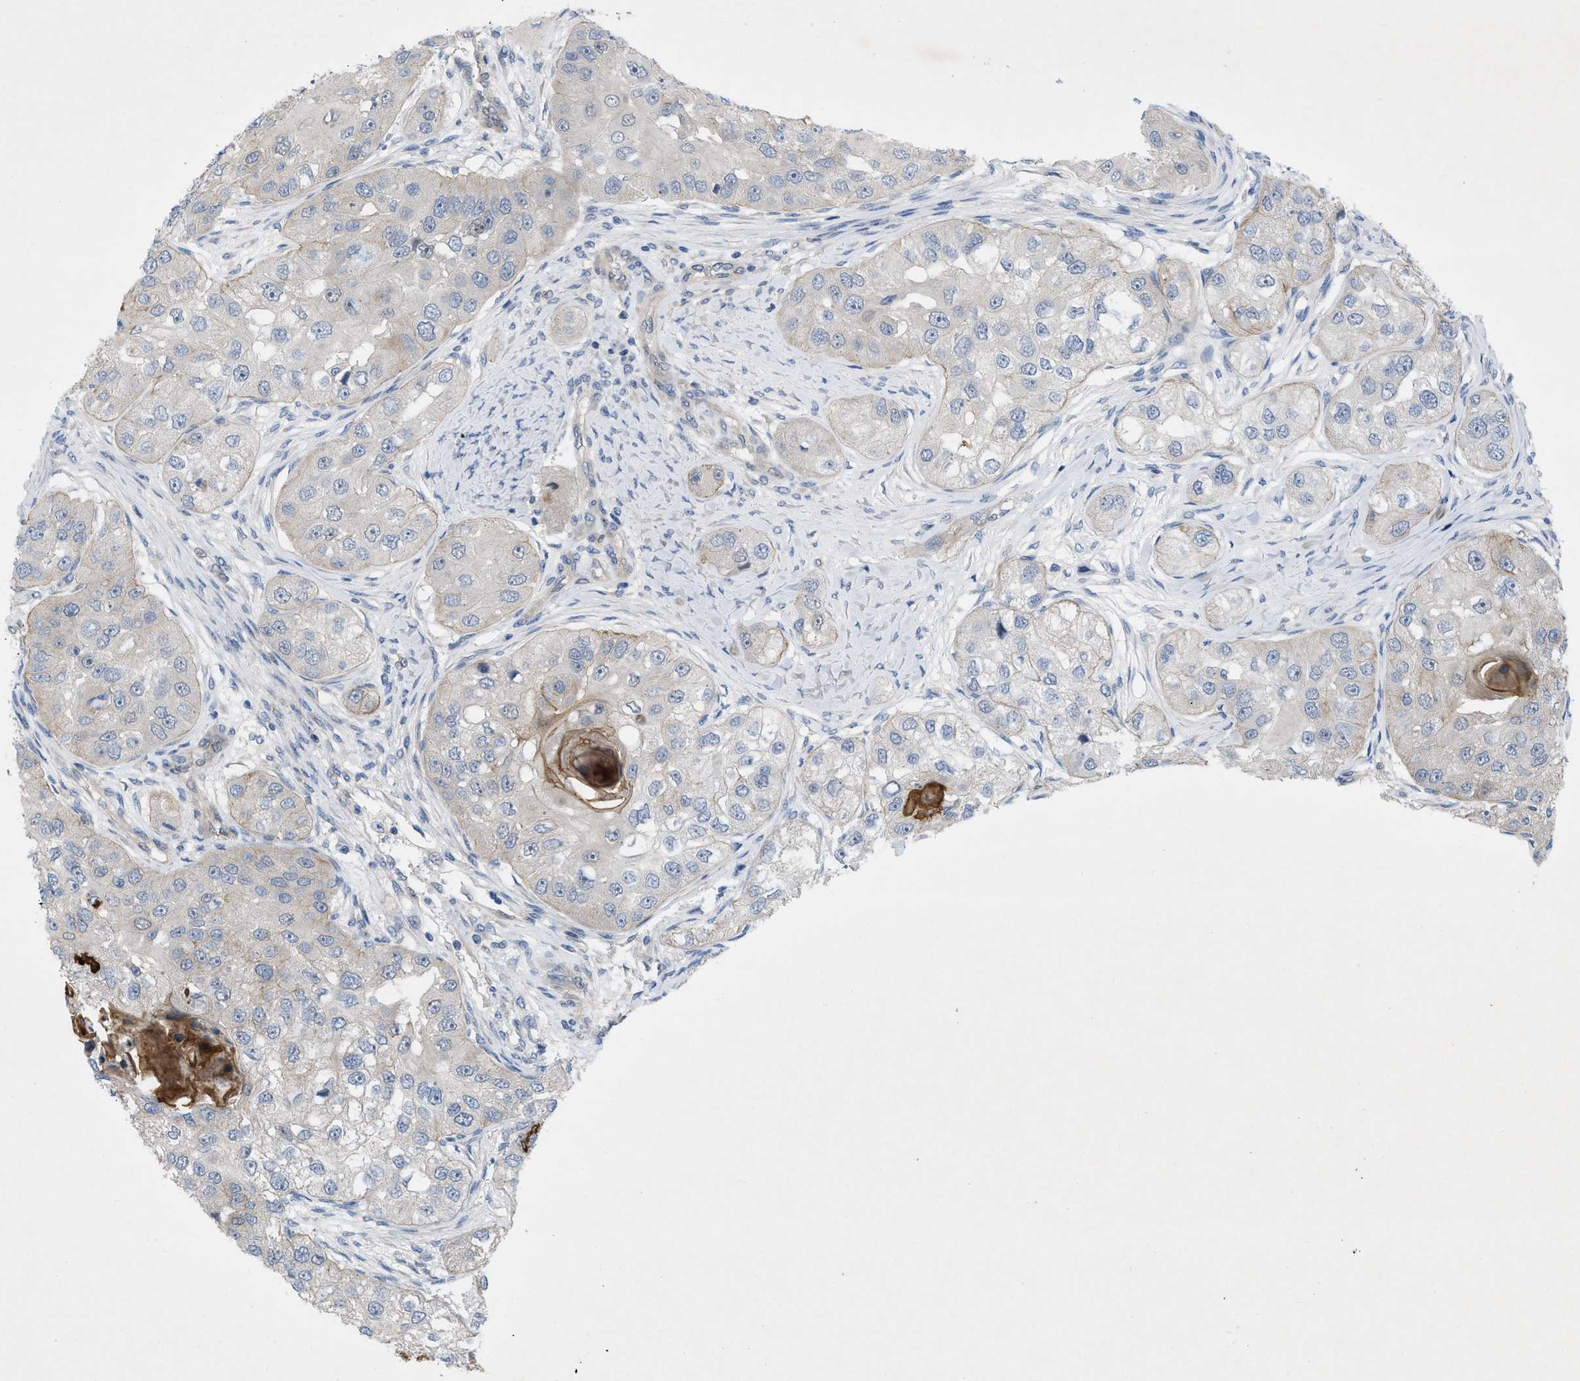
{"staining": {"intensity": "weak", "quantity": "<25%", "location": "cytoplasmic/membranous"}, "tissue": "head and neck cancer", "cell_type": "Tumor cells", "image_type": "cancer", "snomed": [{"axis": "morphology", "description": "Normal tissue, NOS"}, {"axis": "morphology", "description": "Squamous cell carcinoma, NOS"}, {"axis": "topography", "description": "Skeletal muscle"}, {"axis": "topography", "description": "Head-Neck"}], "caption": "The IHC photomicrograph has no significant positivity in tumor cells of head and neck cancer tissue.", "gene": "NDEL1", "patient": {"sex": "male", "age": 51}}